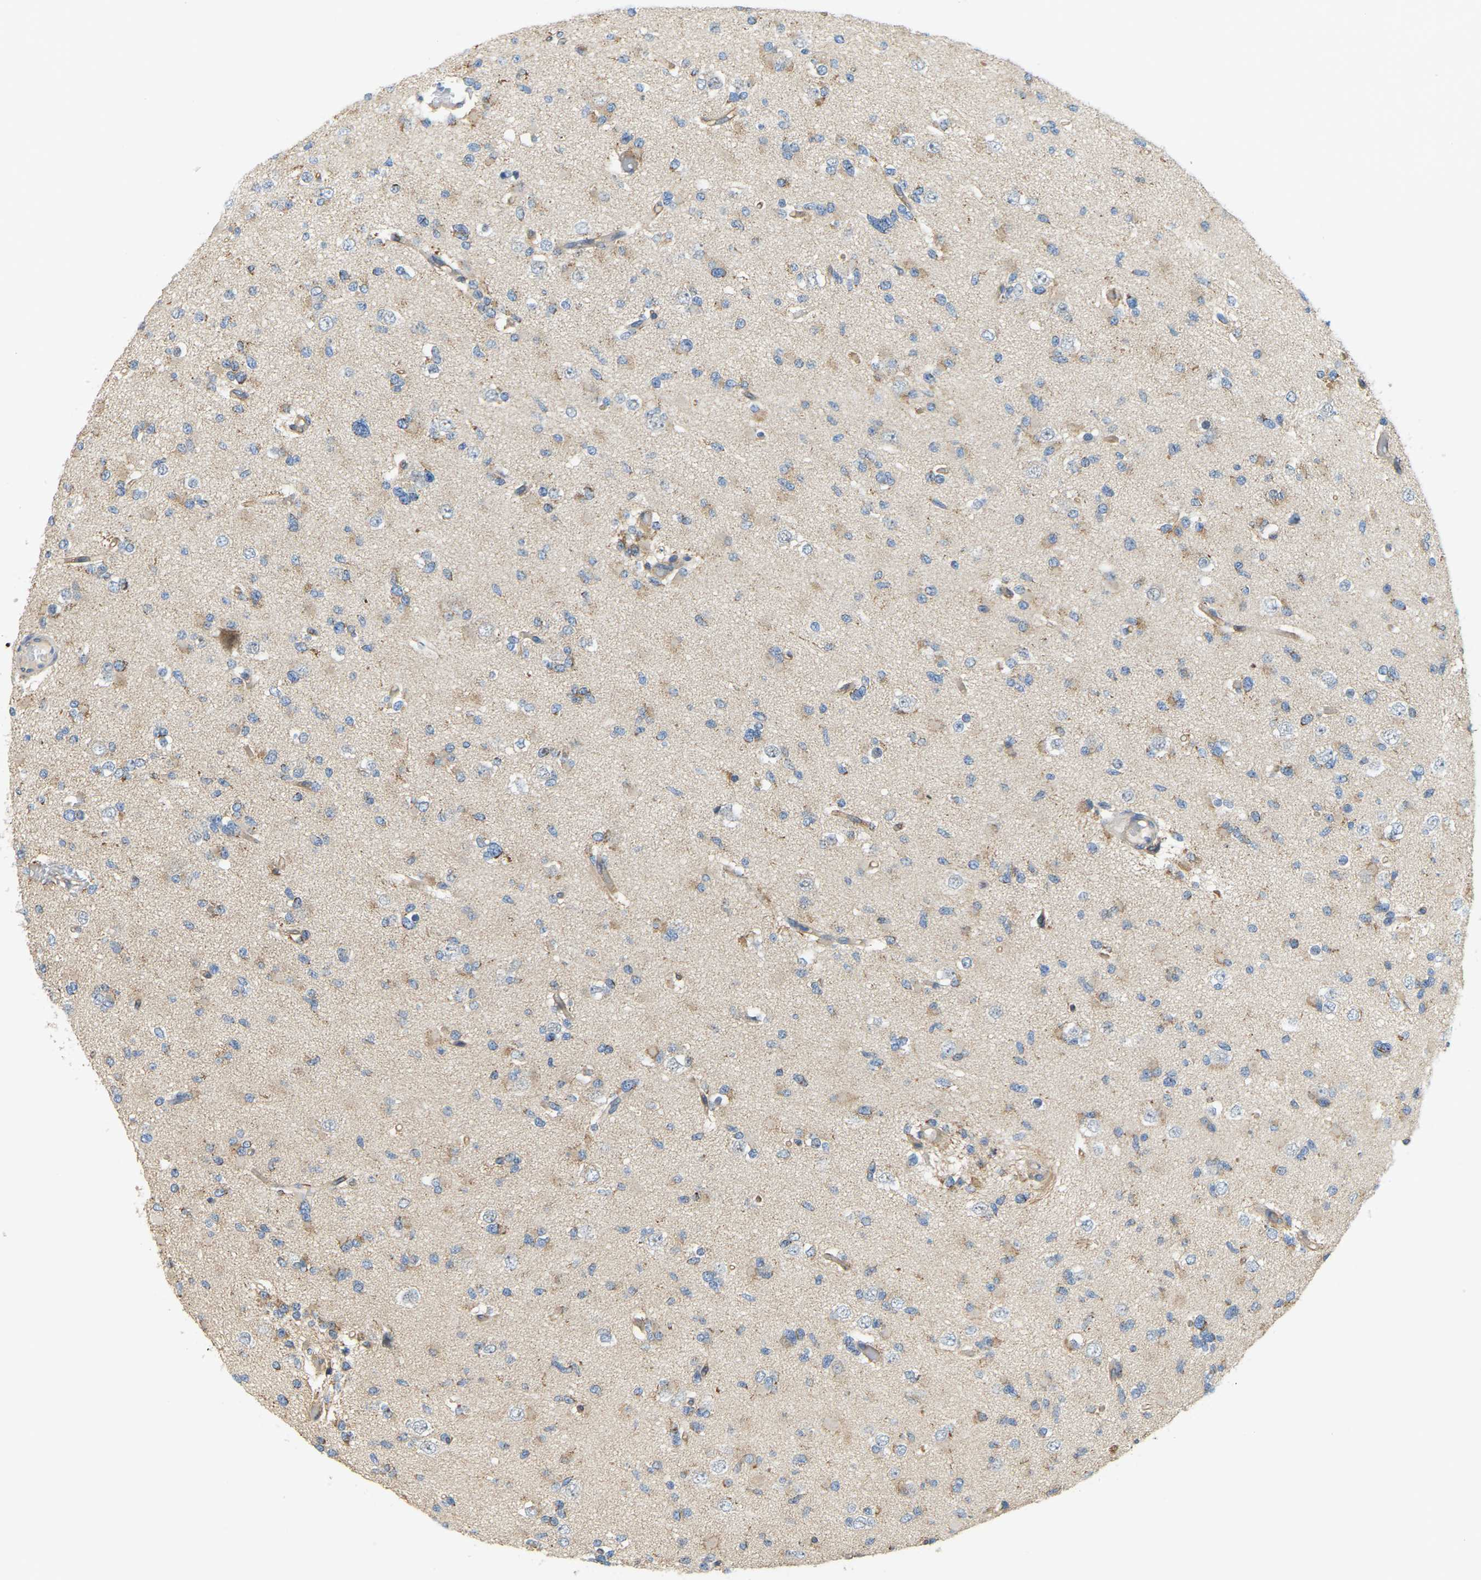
{"staining": {"intensity": "moderate", "quantity": "25%-75%", "location": "cytoplasmic/membranous"}, "tissue": "glioma", "cell_type": "Tumor cells", "image_type": "cancer", "snomed": [{"axis": "morphology", "description": "Glioma, malignant, Low grade"}, {"axis": "topography", "description": "Brain"}], "caption": "Malignant low-grade glioma tissue demonstrates moderate cytoplasmic/membranous staining in approximately 25%-75% of tumor cells, visualized by immunohistochemistry.", "gene": "AHNAK", "patient": {"sex": "female", "age": 22}}